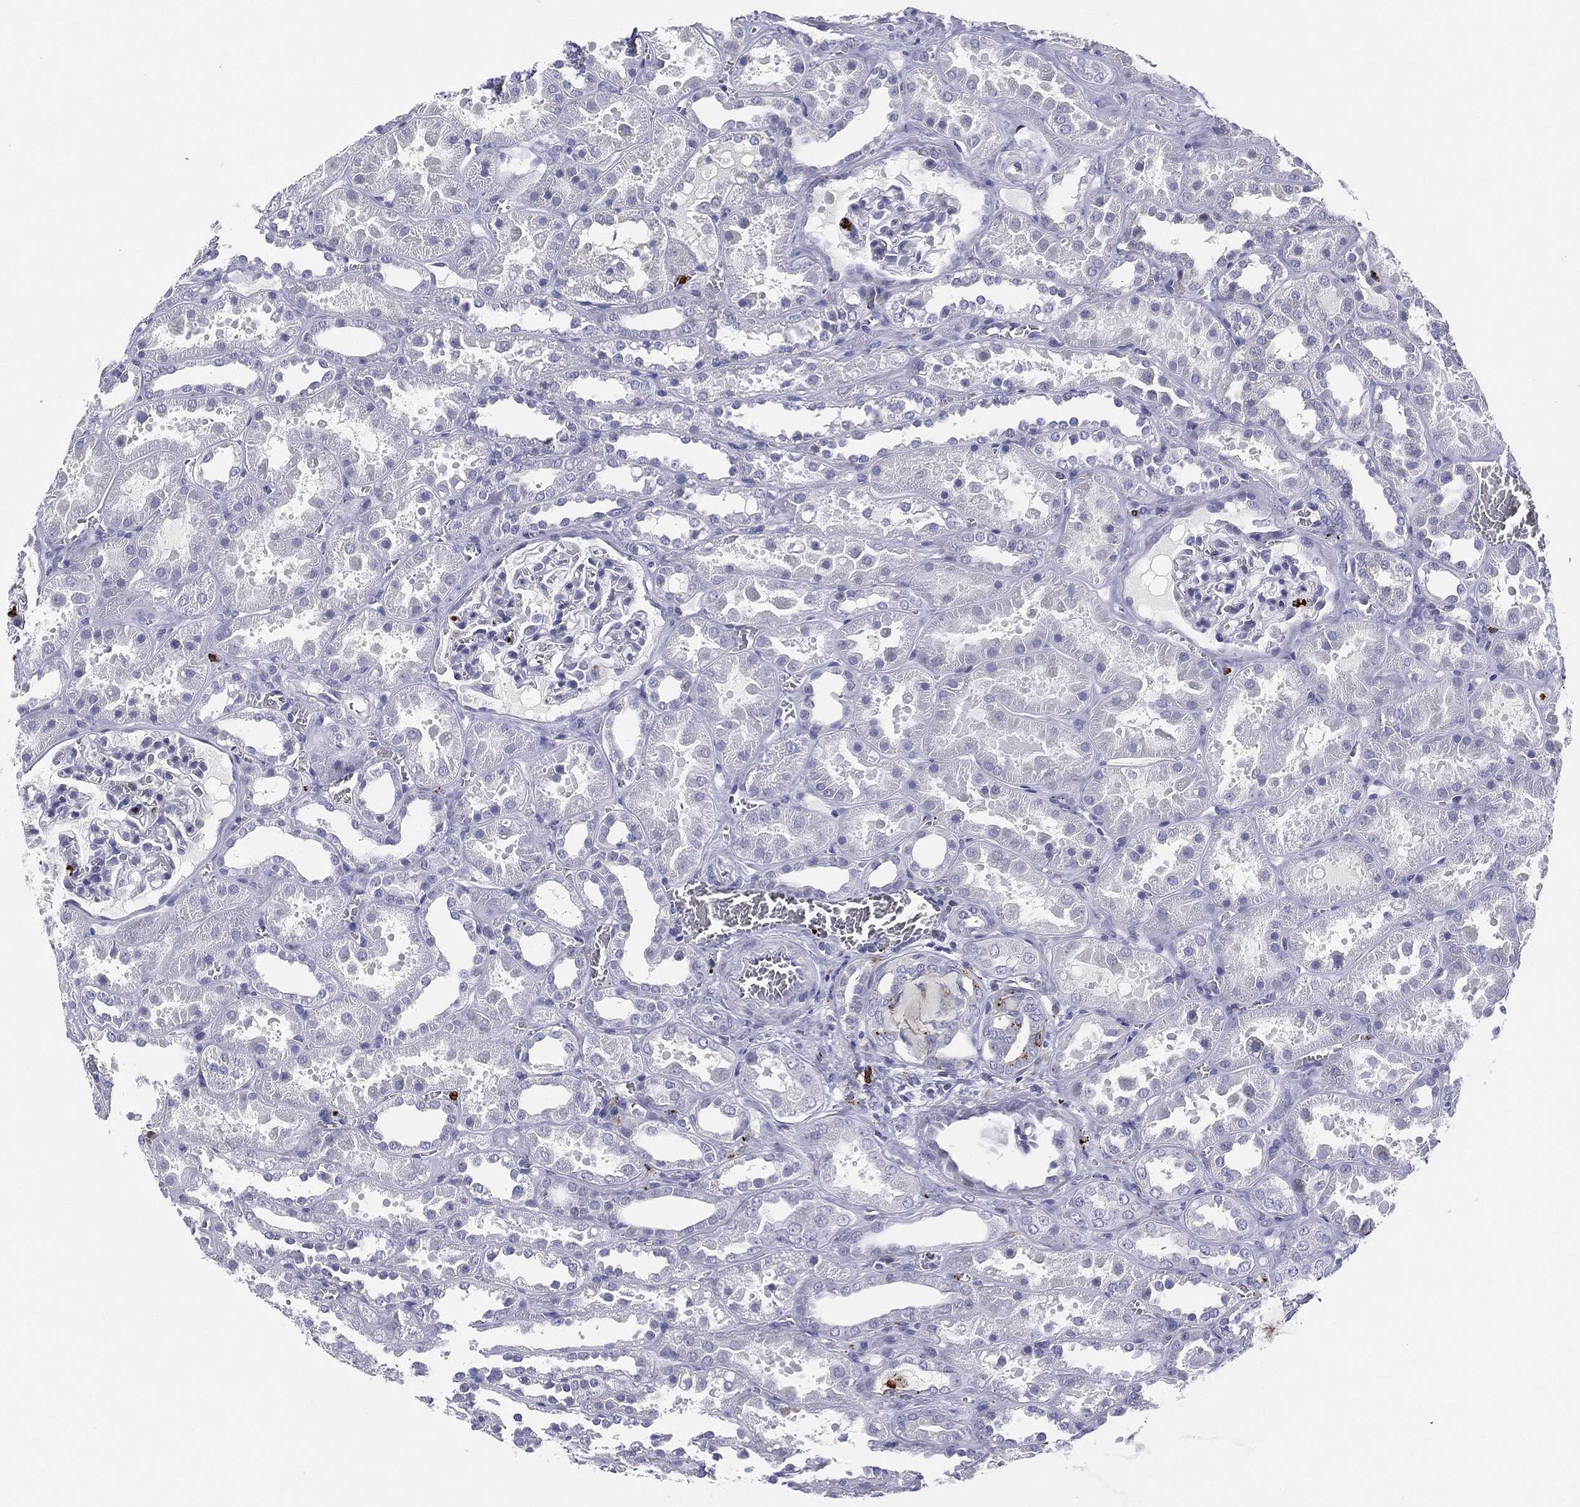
{"staining": {"intensity": "negative", "quantity": "none", "location": "none"}, "tissue": "kidney", "cell_type": "Cells in glomeruli", "image_type": "normal", "snomed": [{"axis": "morphology", "description": "Normal tissue, NOS"}, {"axis": "topography", "description": "Kidney"}], "caption": "Cells in glomeruli show no significant protein staining in normal kidney. The staining is performed using DAB brown chromogen with nuclei counter-stained in using hematoxylin.", "gene": "PLAC8", "patient": {"sex": "female", "age": 41}}